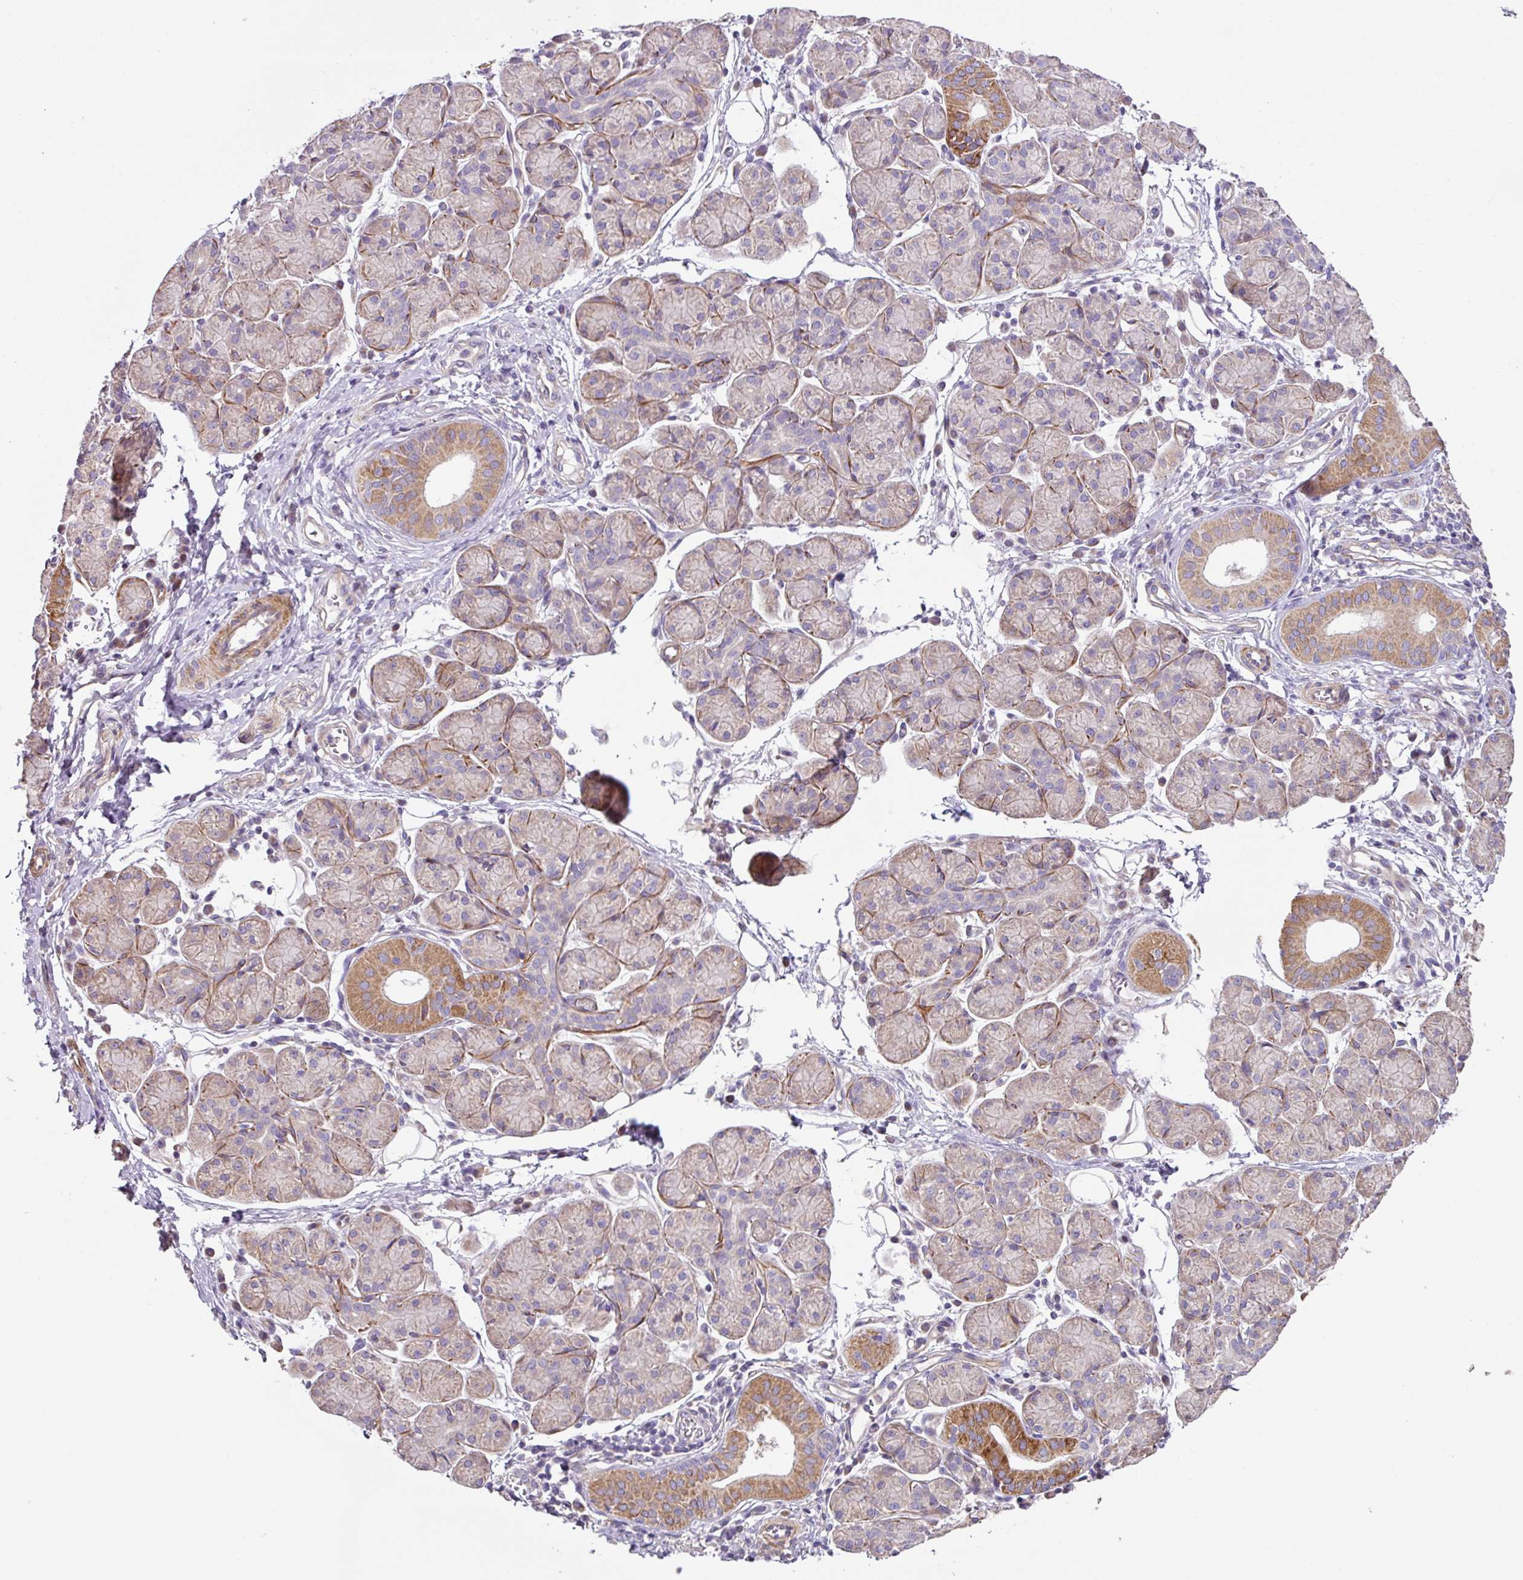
{"staining": {"intensity": "moderate", "quantity": "25%-75%", "location": "cytoplasmic/membranous"}, "tissue": "salivary gland", "cell_type": "Glandular cells", "image_type": "normal", "snomed": [{"axis": "morphology", "description": "Normal tissue, NOS"}, {"axis": "morphology", "description": "Inflammation, NOS"}, {"axis": "topography", "description": "Lymph node"}, {"axis": "topography", "description": "Salivary gland"}], "caption": "This micrograph reveals normal salivary gland stained with immunohistochemistry (IHC) to label a protein in brown. The cytoplasmic/membranous of glandular cells show moderate positivity for the protein. Nuclei are counter-stained blue.", "gene": "MRRF", "patient": {"sex": "male", "age": 3}}